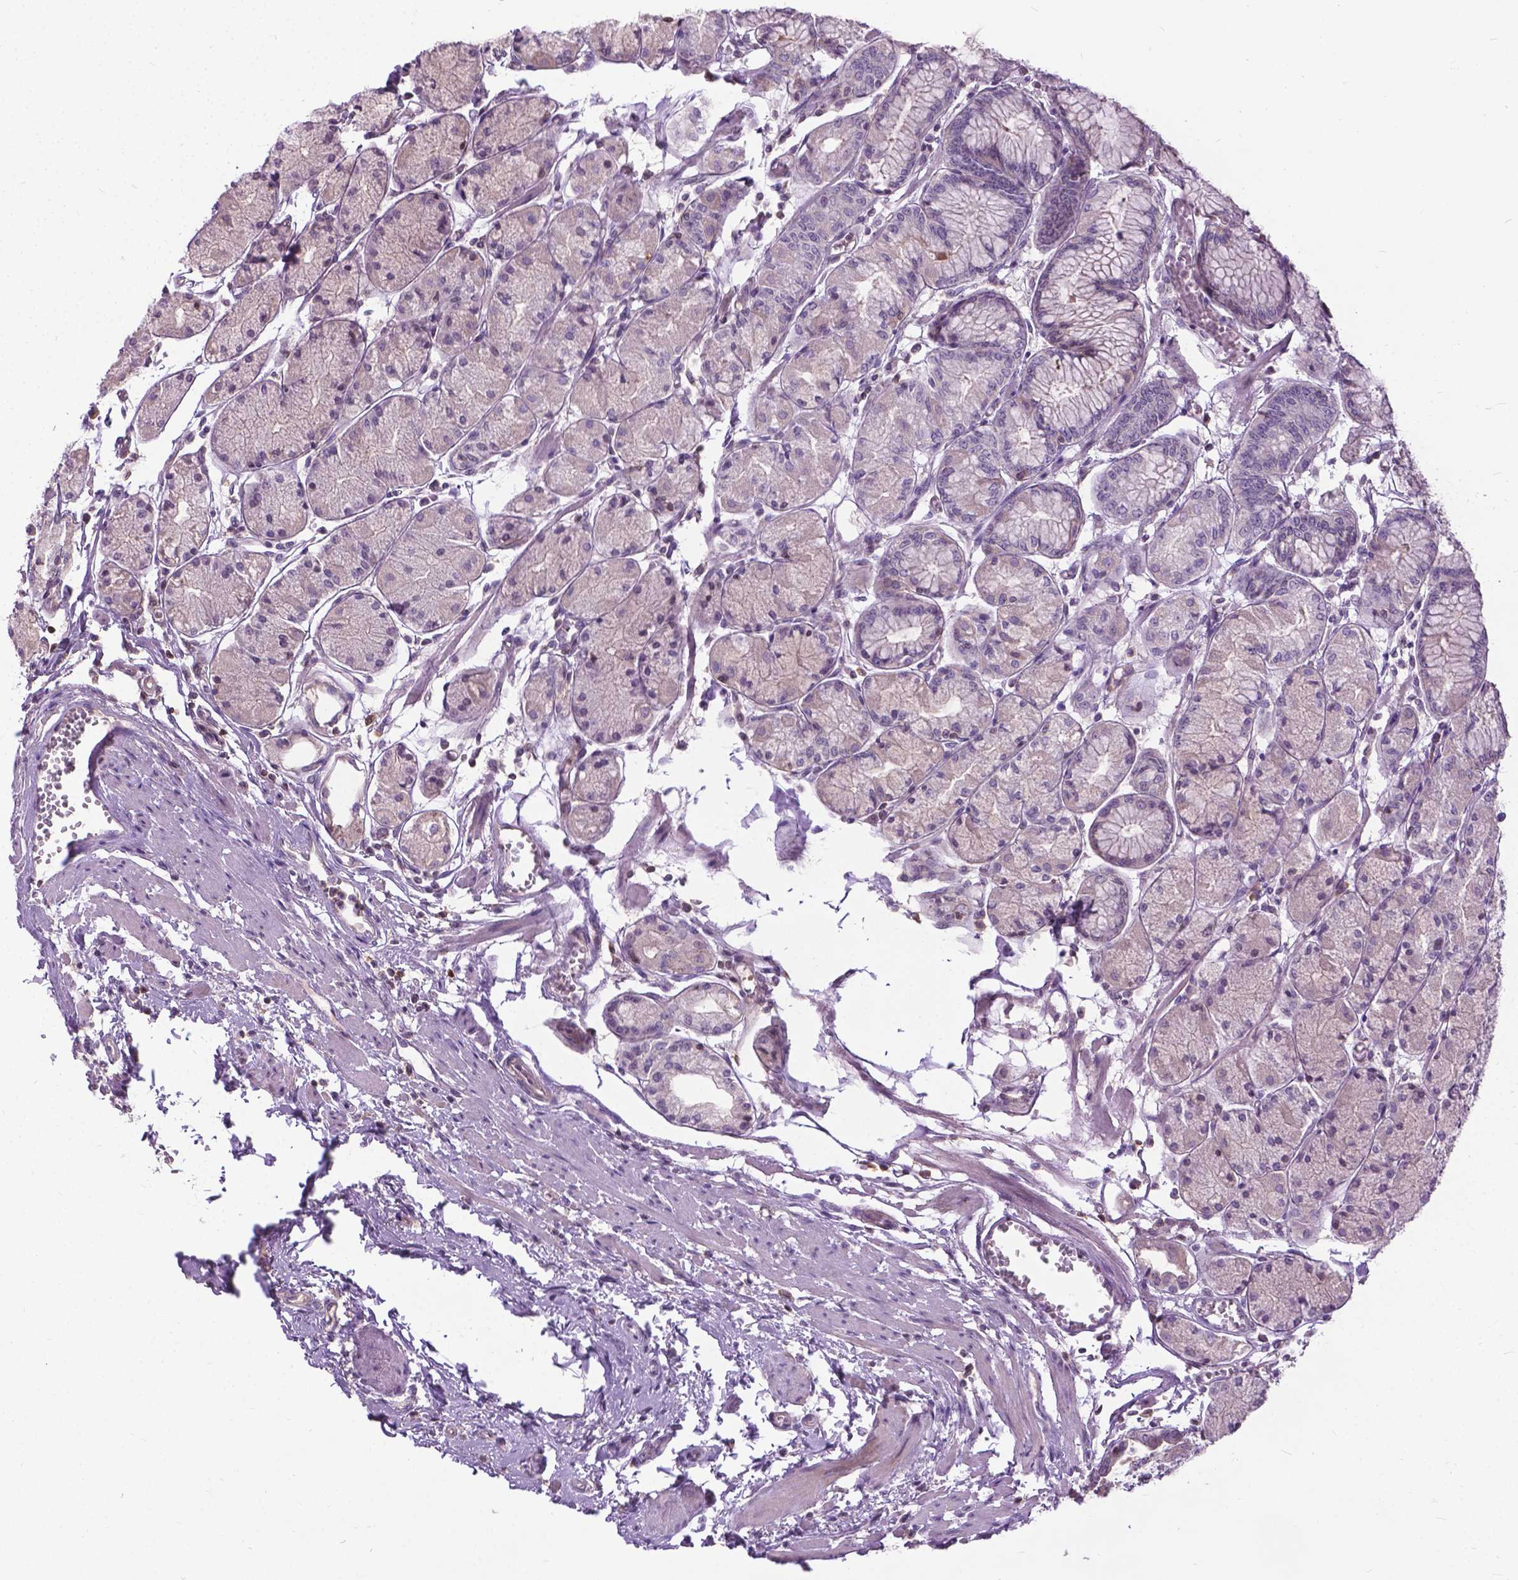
{"staining": {"intensity": "negative", "quantity": "none", "location": "none"}, "tissue": "stomach", "cell_type": "Glandular cells", "image_type": "normal", "snomed": [{"axis": "morphology", "description": "Normal tissue, NOS"}, {"axis": "topography", "description": "Stomach, upper"}], "caption": "IHC photomicrograph of unremarkable stomach: stomach stained with DAB shows no significant protein expression in glandular cells.", "gene": "JAK3", "patient": {"sex": "male", "age": 69}}